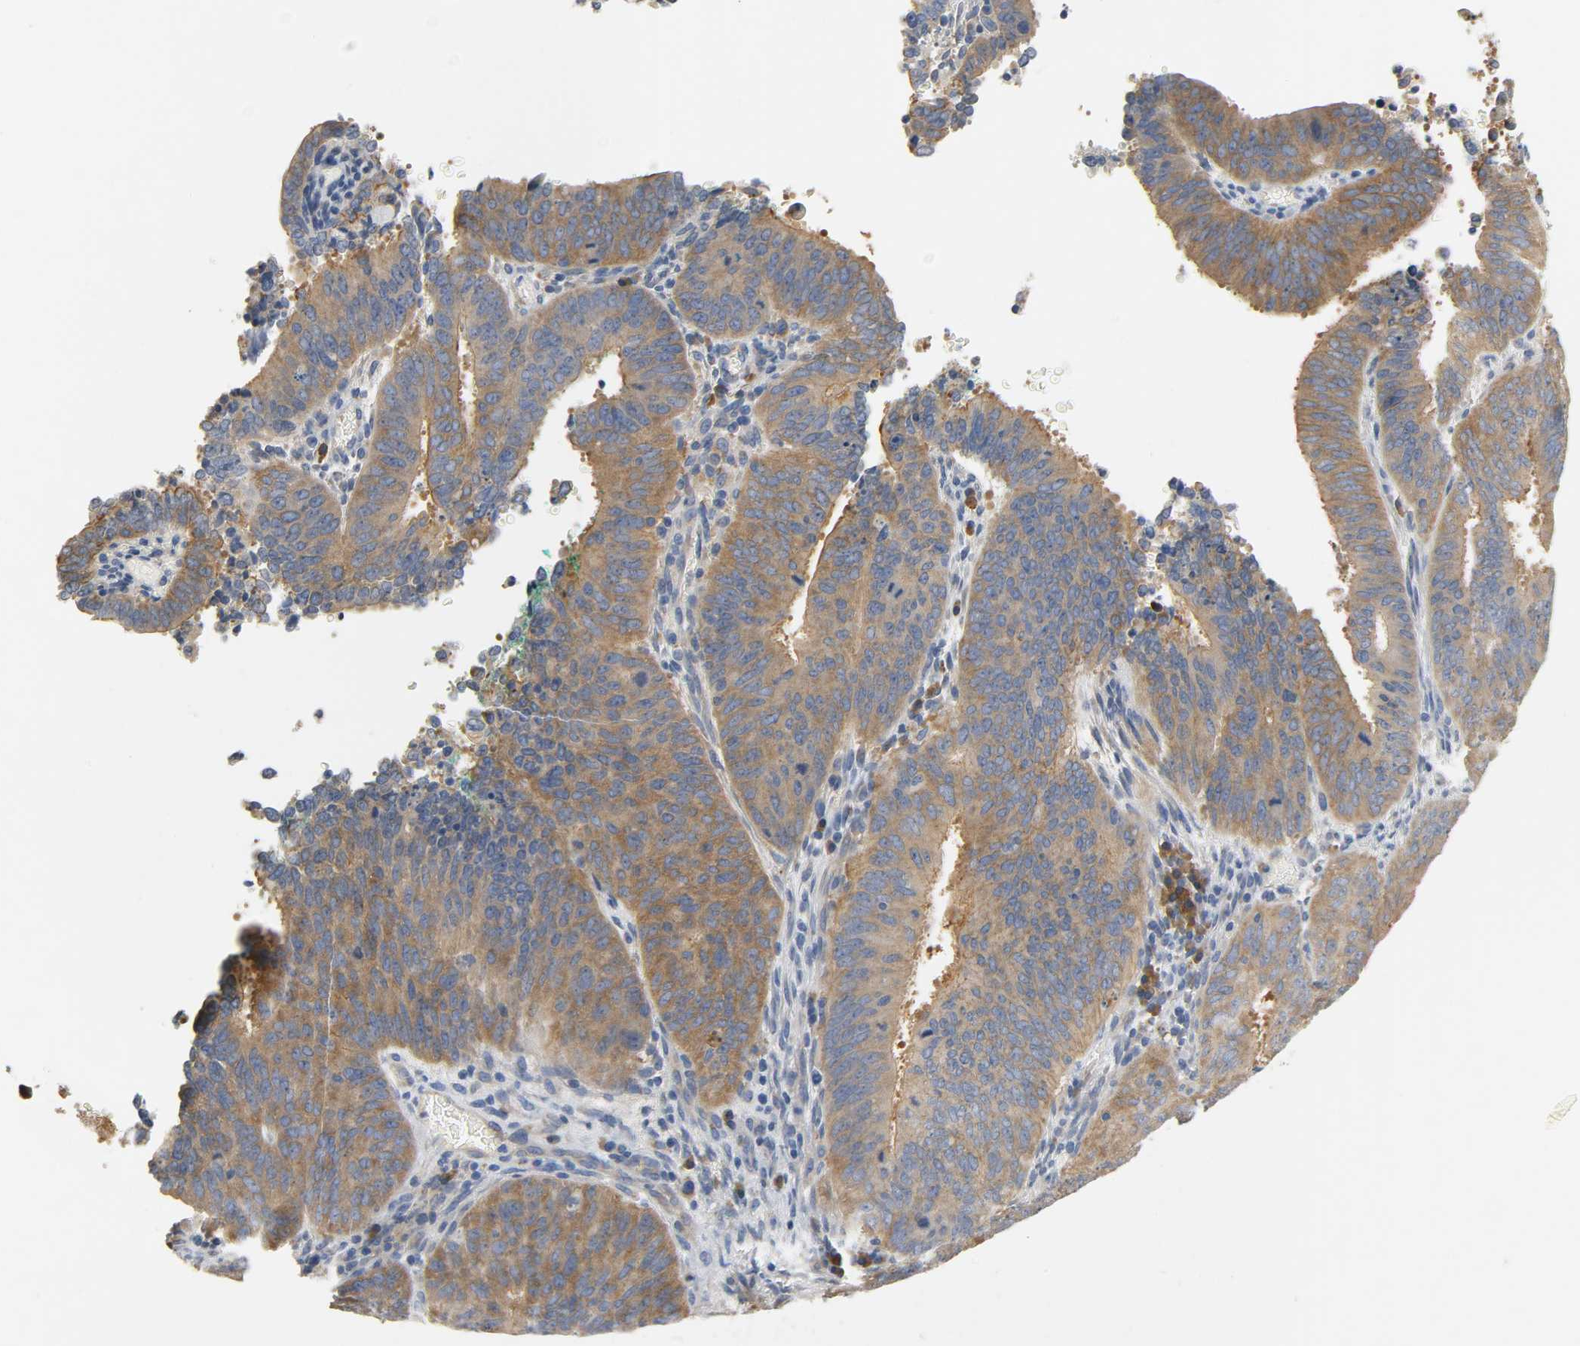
{"staining": {"intensity": "strong", "quantity": ">75%", "location": "cytoplasmic/membranous"}, "tissue": "cervical cancer", "cell_type": "Tumor cells", "image_type": "cancer", "snomed": [{"axis": "morphology", "description": "Adenocarcinoma, NOS"}, {"axis": "topography", "description": "Cervix"}], "caption": "Immunohistochemistry of human cervical cancer shows high levels of strong cytoplasmic/membranous staining in about >75% of tumor cells.", "gene": "ARPC1A", "patient": {"sex": "female", "age": 44}}